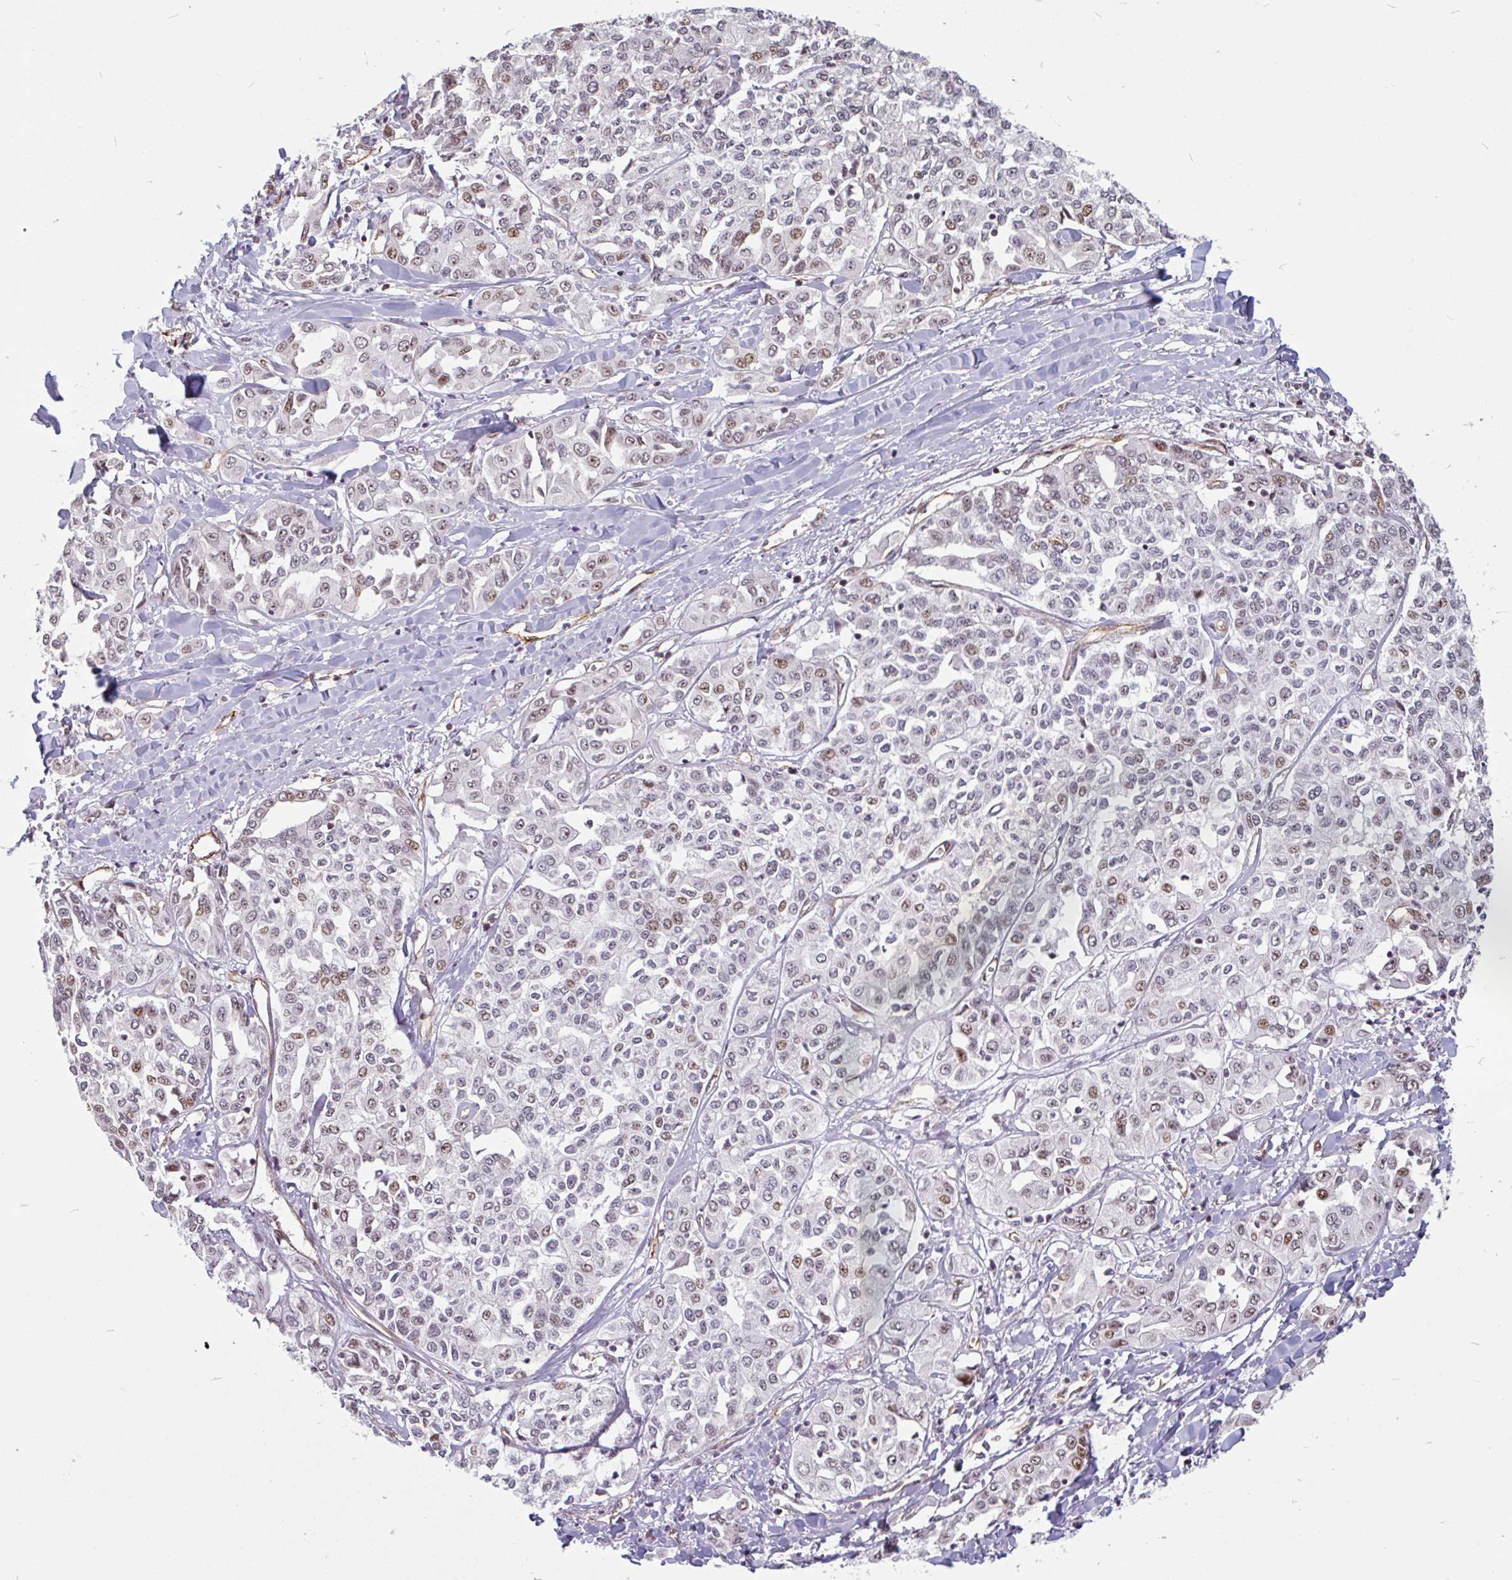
{"staining": {"intensity": "moderate", "quantity": "25%-75%", "location": "nuclear"}, "tissue": "liver cancer", "cell_type": "Tumor cells", "image_type": "cancer", "snomed": [{"axis": "morphology", "description": "Cholangiocarcinoma"}, {"axis": "topography", "description": "Liver"}], "caption": "Moderate nuclear protein expression is present in about 25%-75% of tumor cells in liver cholangiocarcinoma.", "gene": "ZNF689", "patient": {"sex": "female", "age": 77}}